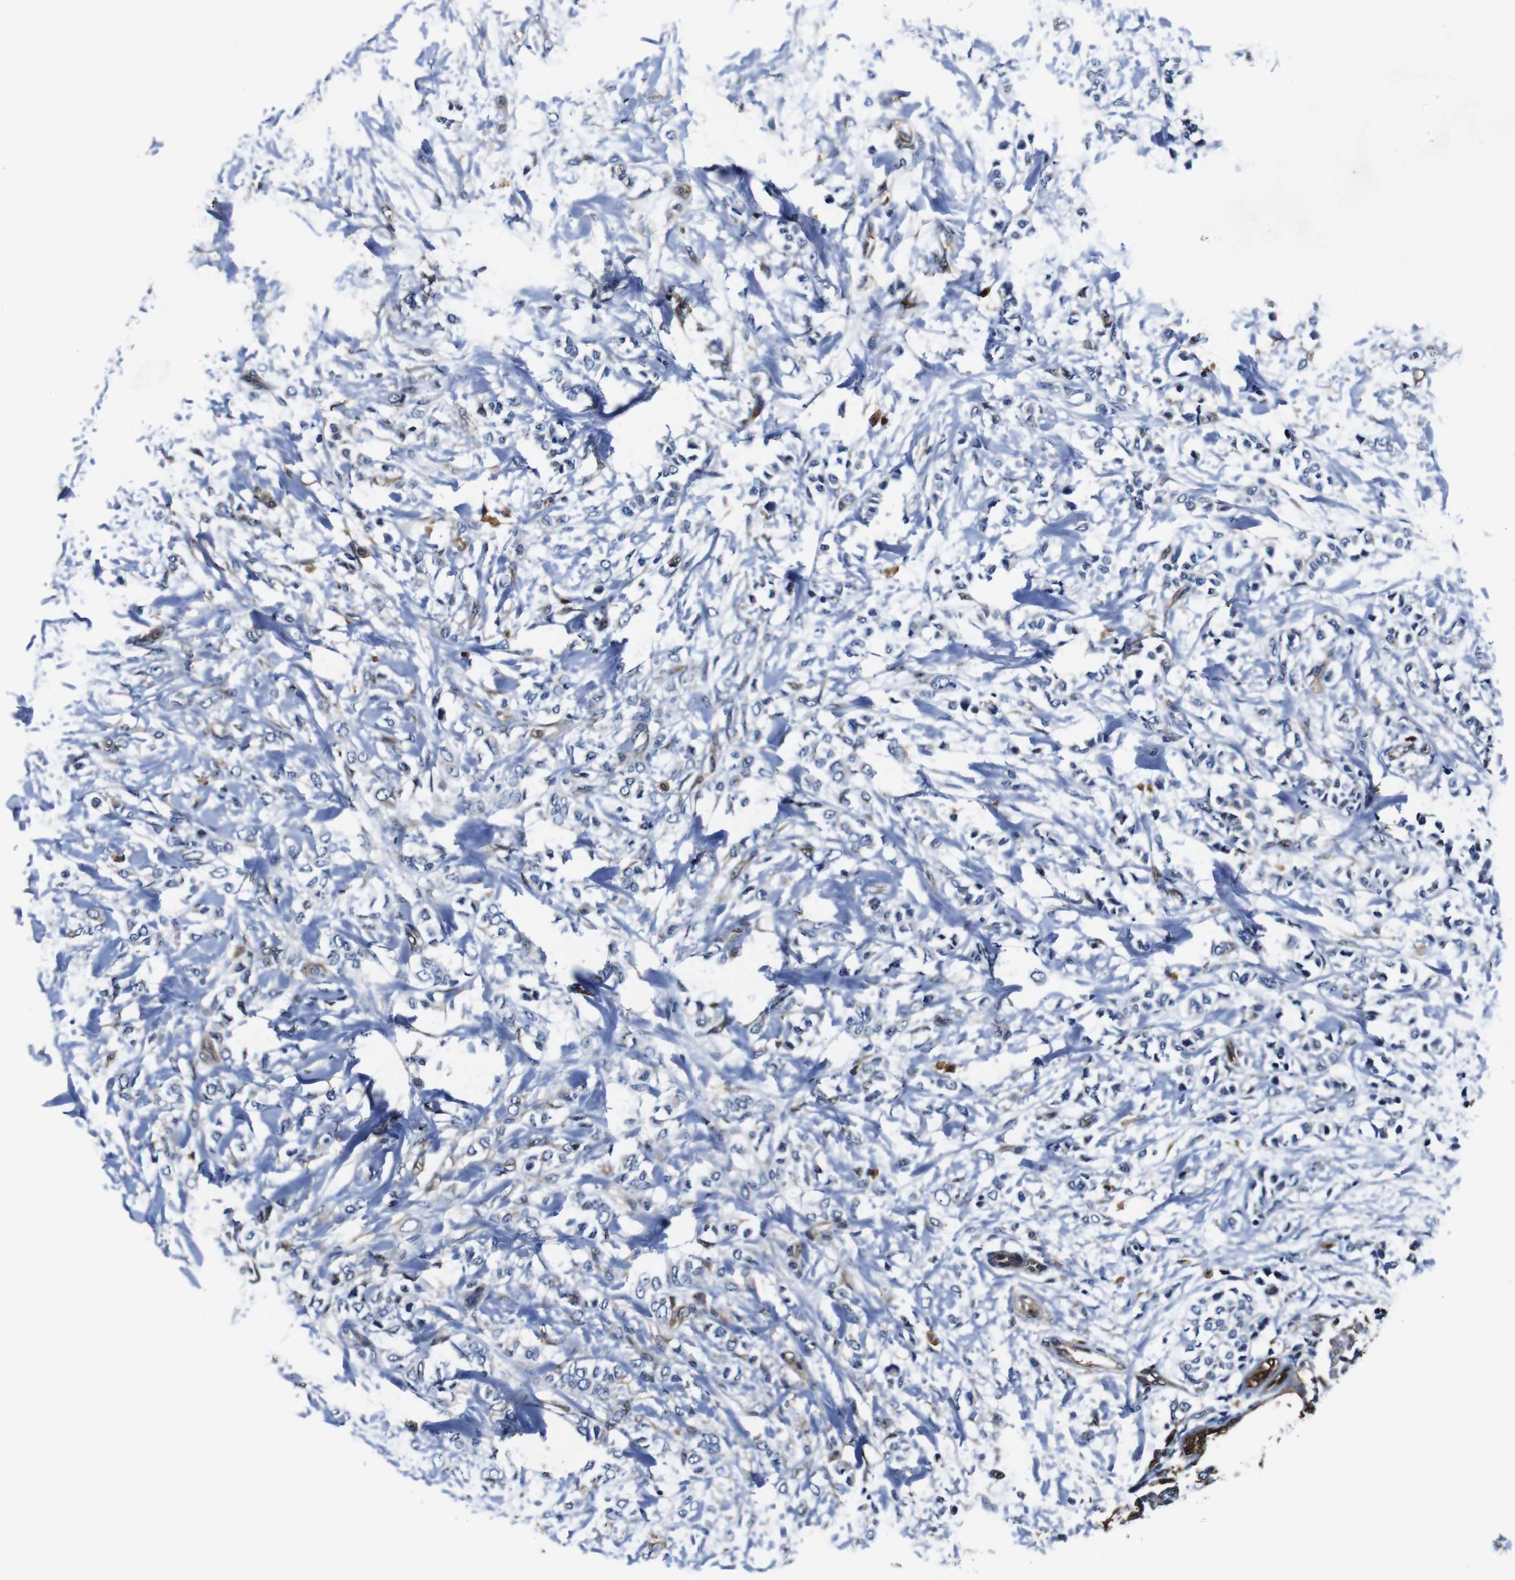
{"staining": {"intensity": "negative", "quantity": "none", "location": "none"}, "tissue": "breast cancer", "cell_type": "Tumor cells", "image_type": "cancer", "snomed": [{"axis": "morphology", "description": "Lobular carcinoma, in situ"}, {"axis": "morphology", "description": "Lobular carcinoma"}, {"axis": "topography", "description": "Breast"}], "caption": "Immunohistochemistry (IHC) micrograph of breast cancer stained for a protein (brown), which demonstrates no positivity in tumor cells. (IHC, brightfield microscopy, high magnification).", "gene": "ANXA1", "patient": {"sex": "female", "age": 41}}